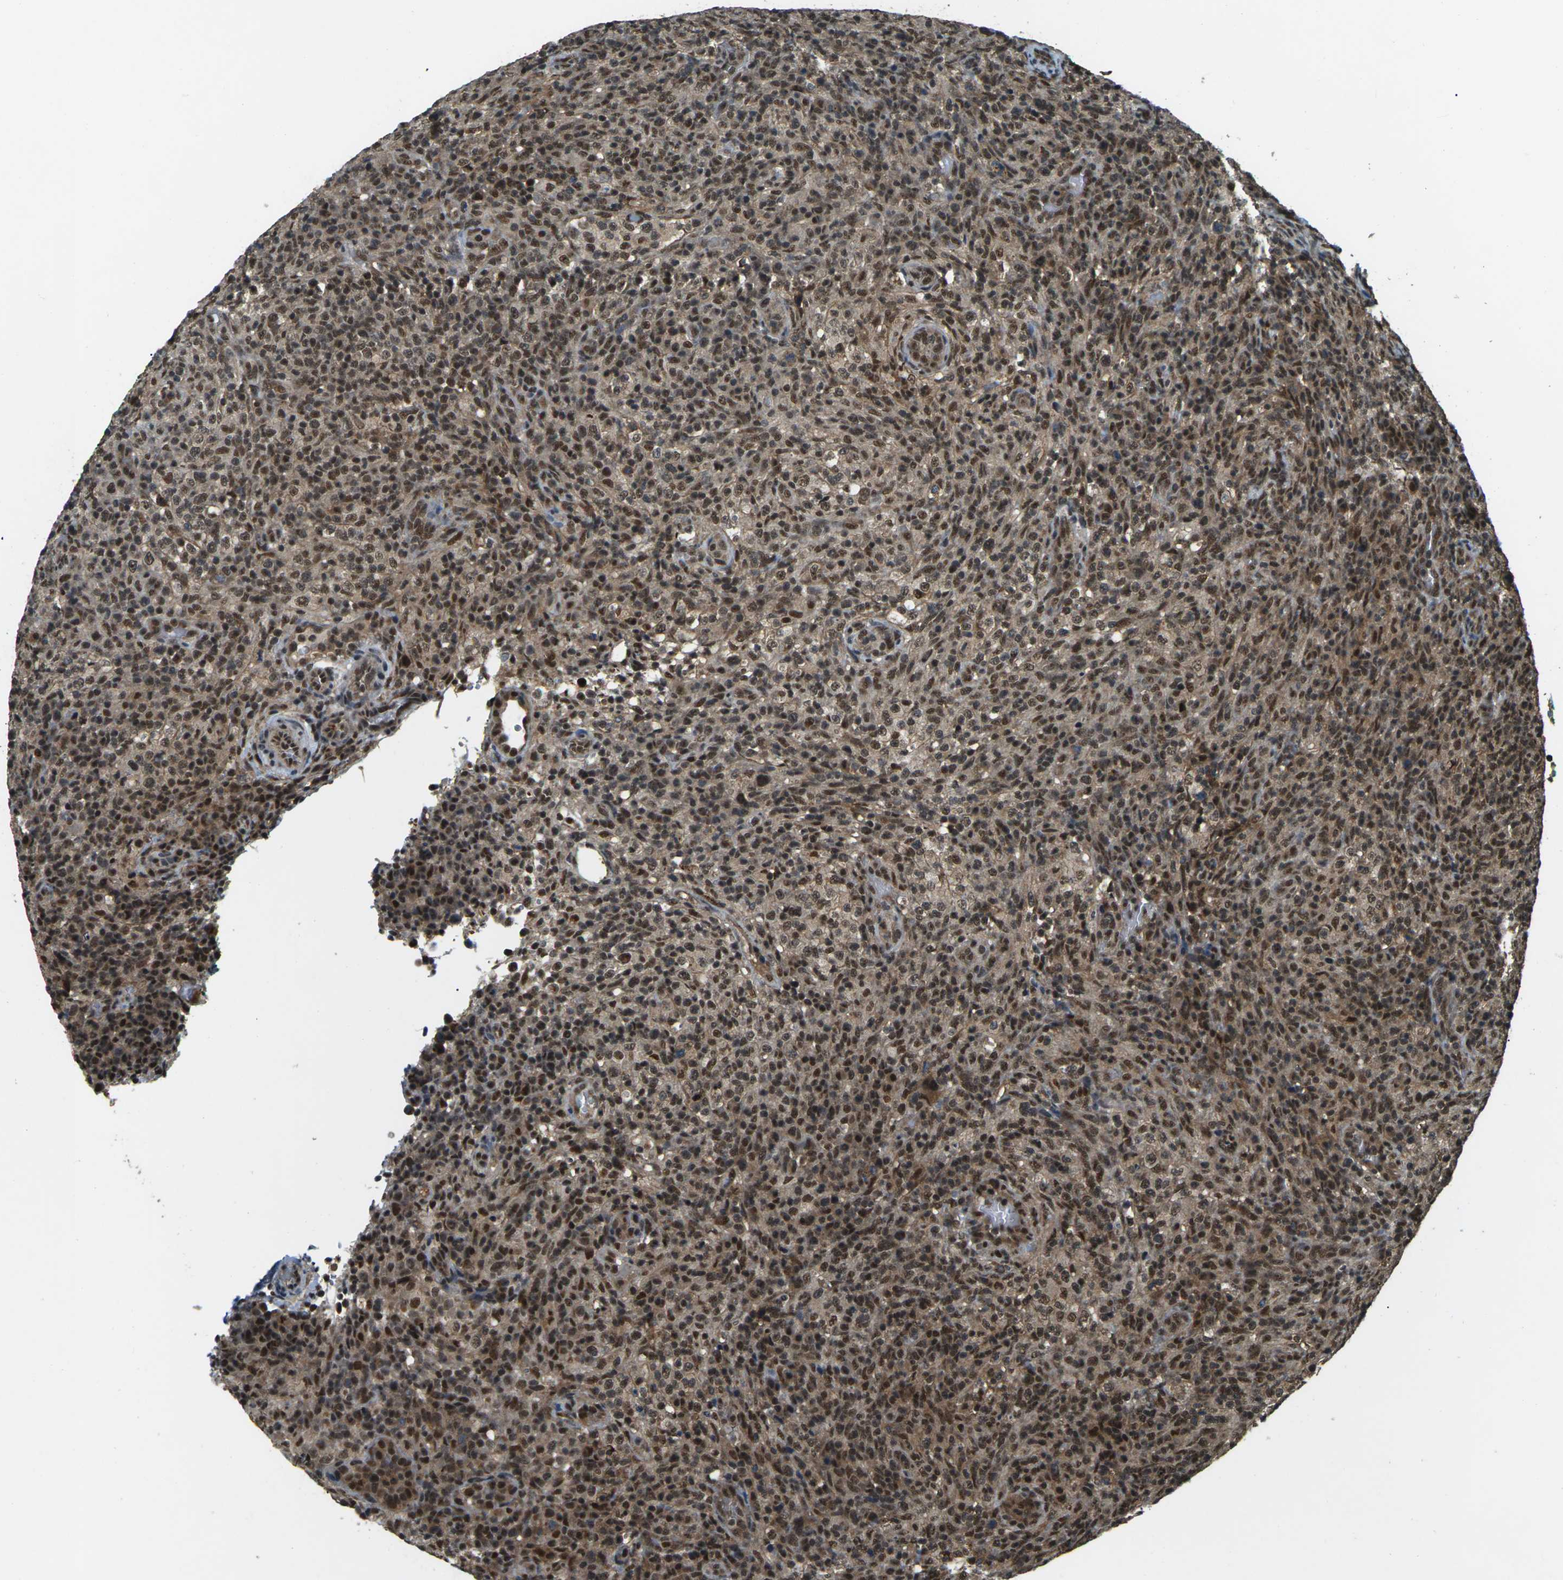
{"staining": {"intensity": "moderate", "quantity": ">75%", "location": "nuclear"}, "tissue": "lymphoma", "cell_type": "Tumor cells", "image_type": "cancer", "snomed": [{"axis": "morphology", "description": "Malignant lymphoma, non-Hodgkin's type, High grade"}, {"axis": "topography", "description": "Lymph node"}], "caption": "Moderate nuclear expression for a protein is seen in approximately >75% of tumor cells of lymphoma using immunohistochemistry (IHC).", "gene": "NR4A2", "patient": {"sex": "female", "age": 76}}